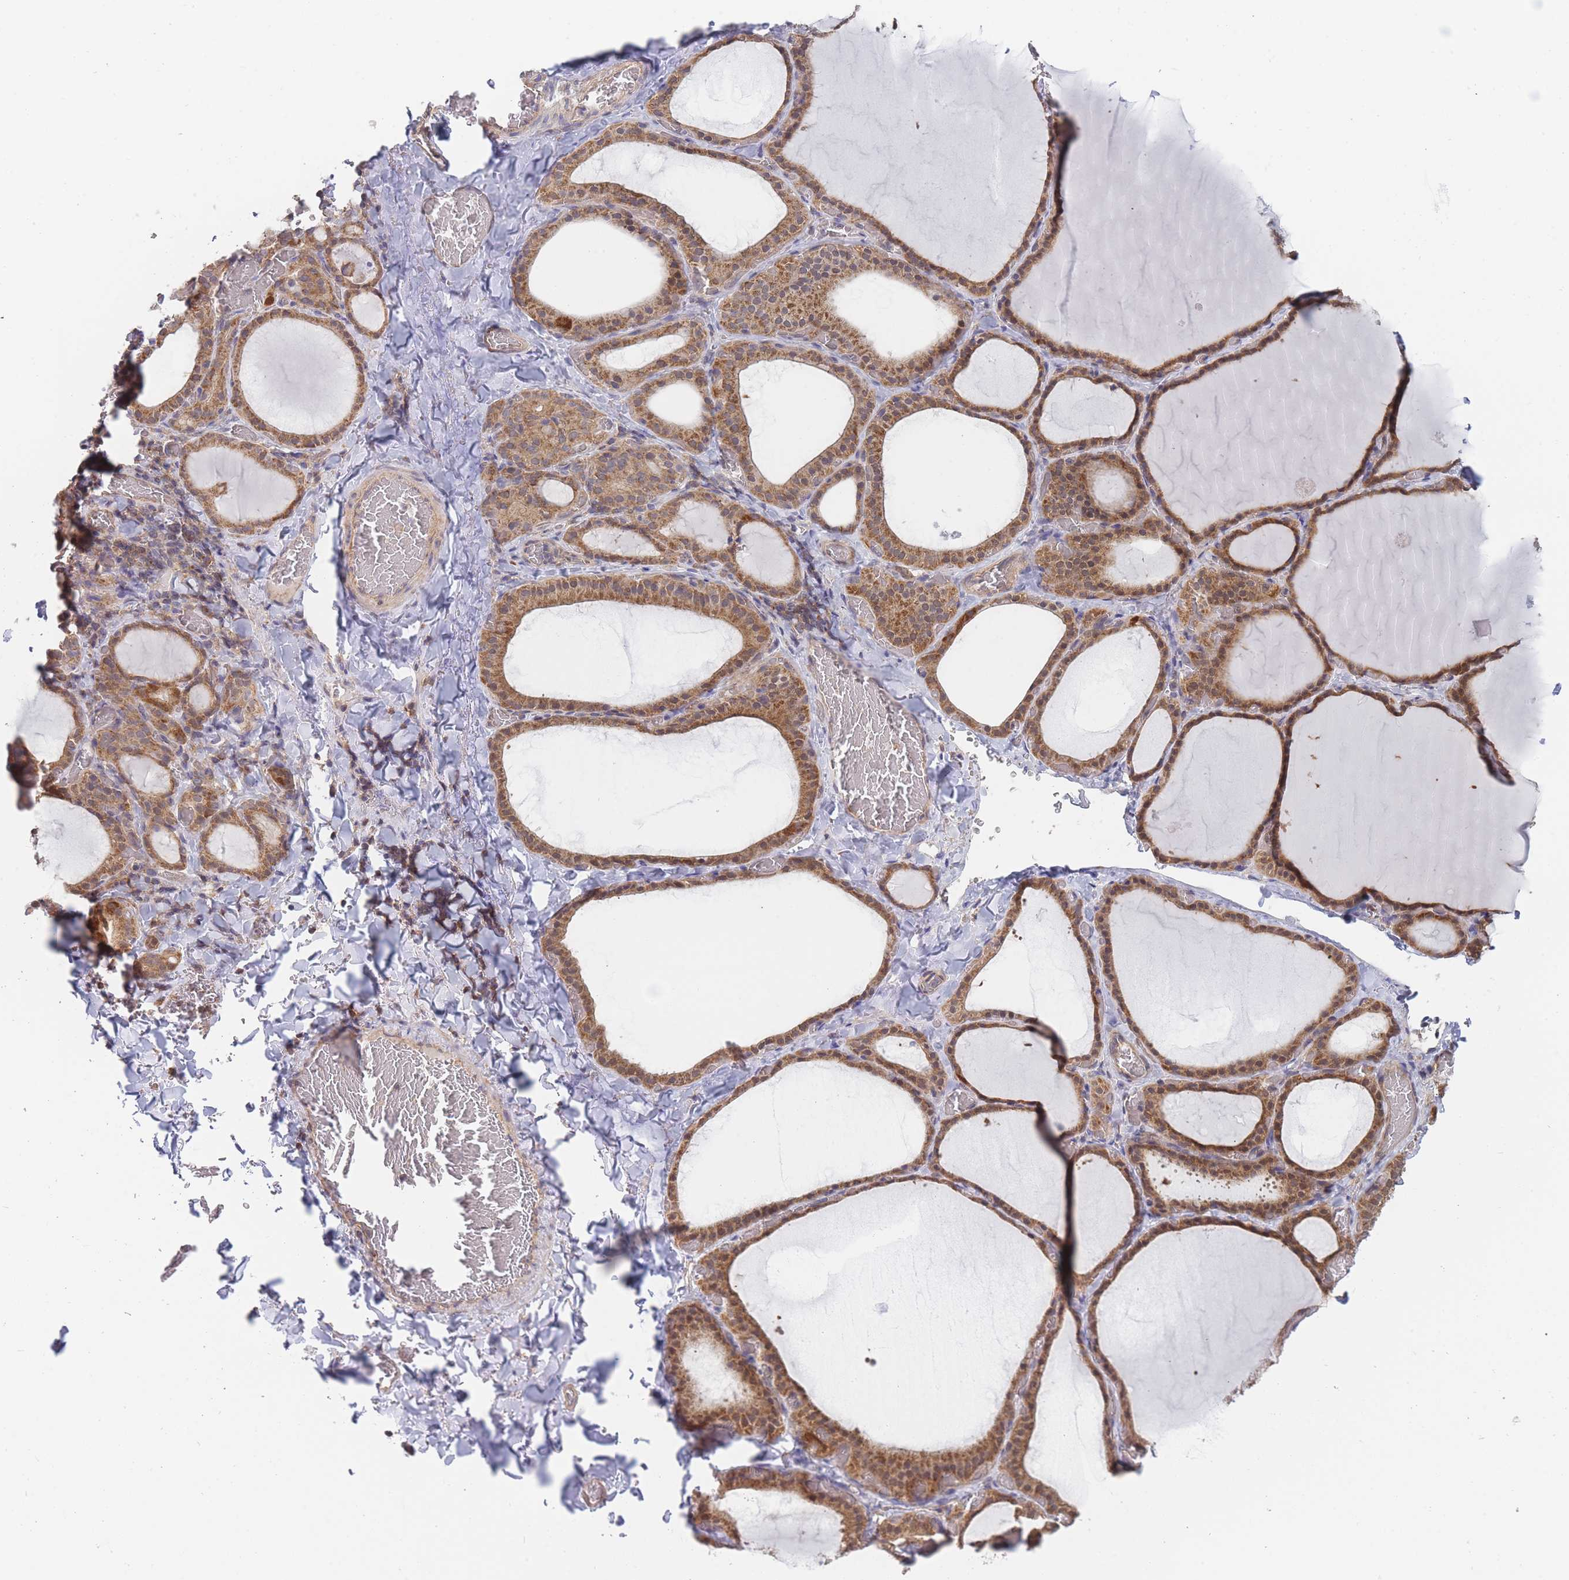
{"staining": {"intensity": "moderate", "quantity": ">75%", "location": "cytoplasmic/membranous"}, "tissue": "thyroid gland", "cell_type": "Glandular cells", "image_type": "normal", "snomed": [{"axis": "morphology", "description": "Normal tissue, NOS"}, {"axis": "topography", "description": "Thyroid gland"}], "caption": "An immunohistochemistry histopathology image of normal tissue is shown. Protein staining in brown highlights moderate cytoplasmic/membranous positivity in thyroid gland within glandular cells.", "gene": "MRPS18B", "patient": {"sex": "female", "age": 39}}